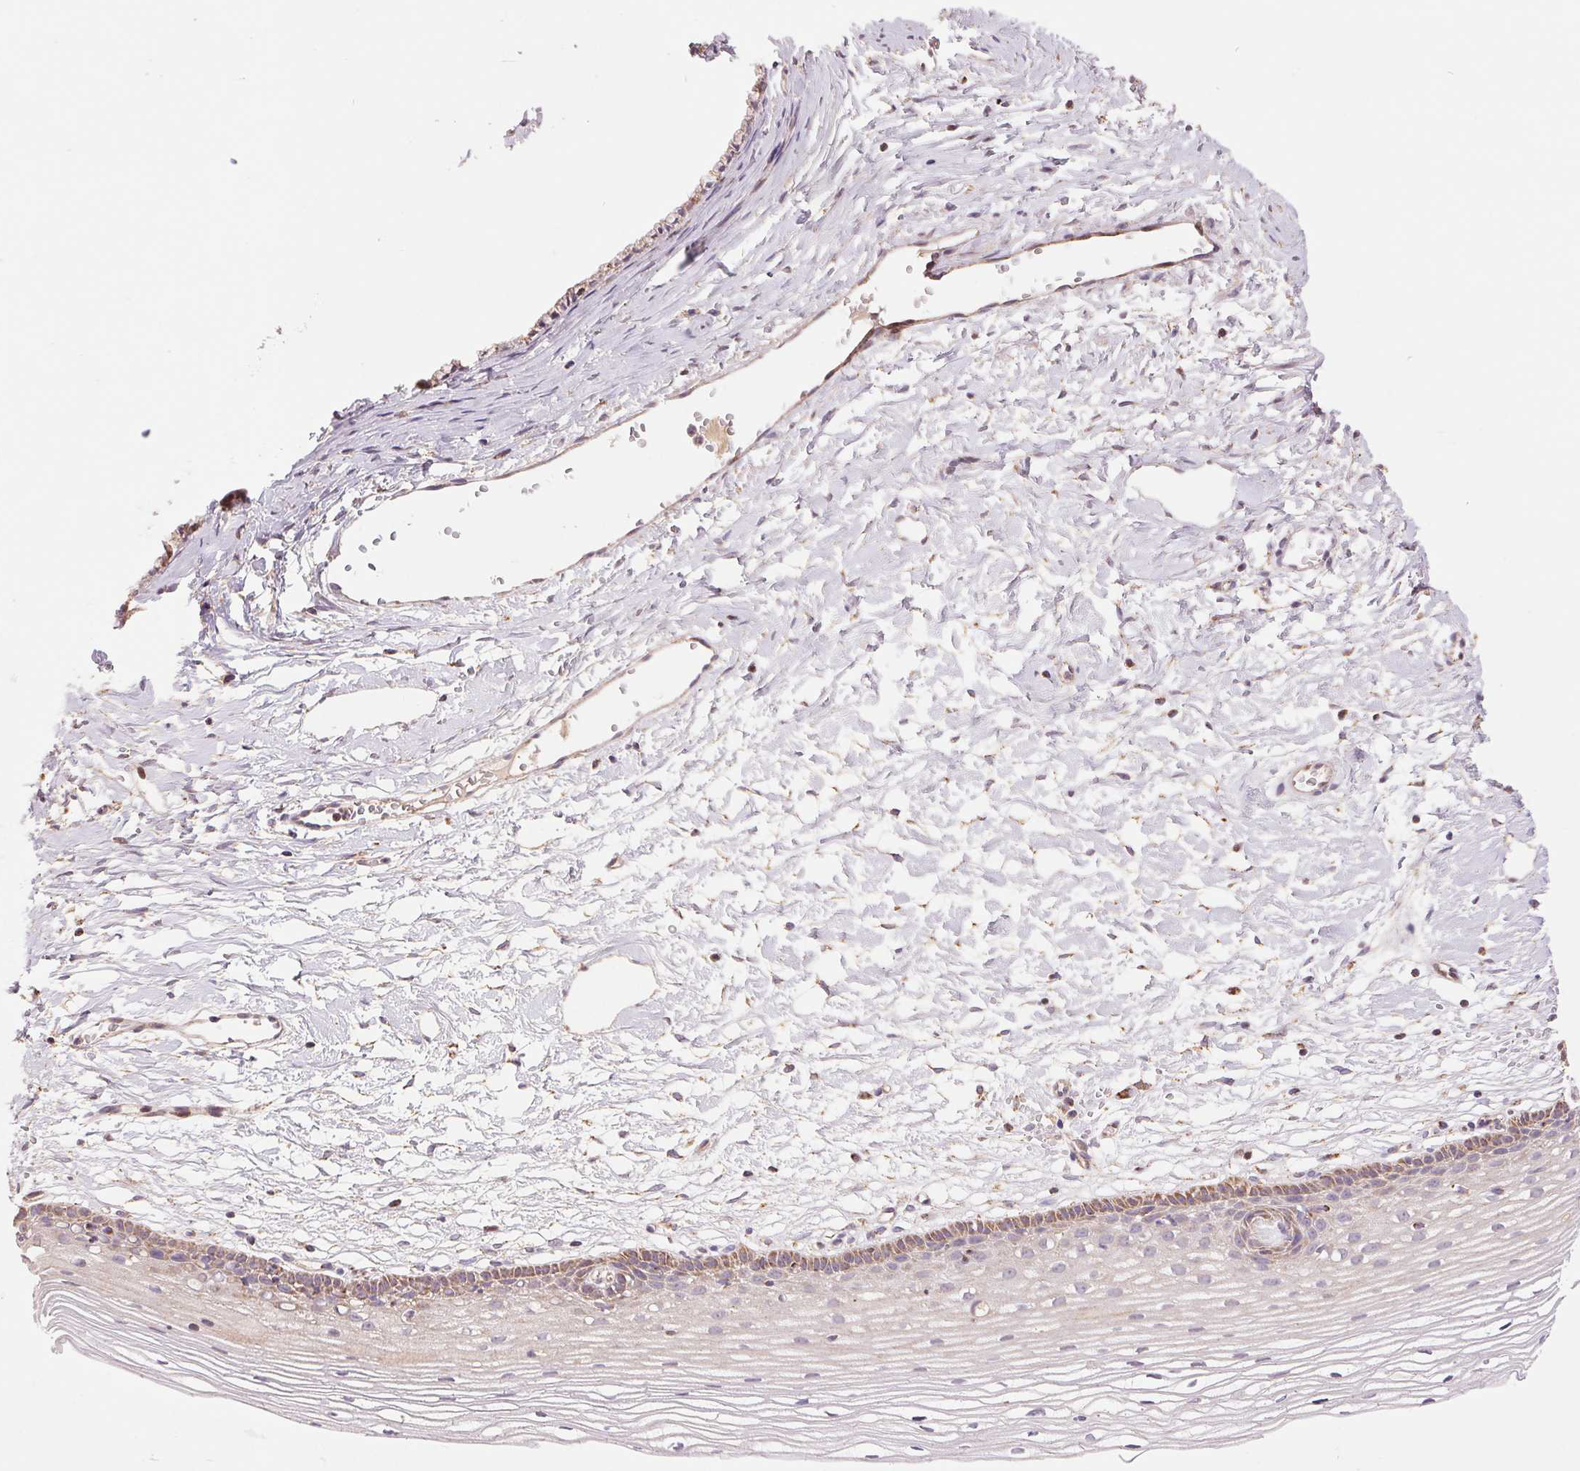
{"staining": {"intensity": "negative", "quantity": "none", "location": "none"}, "tissue": "cervix", "cell_type": "Glandular cells", "image_type": "normal", "snomed": [{"axis": "morphology", "description": "Normal tissue, NOS"}, {"axis": "topography", "description": "Cervix"}], "caption": "This histopathology image is of normal cervix stained with IHC to label a protein in brown with the nuclei are counter-stained blue. There is no positivity in glandular cells. The staining was performed using DAB (3,3'-diaminobenzidine) to visualize the protein expression in brown, while the nuclei were stained in blue with hematoxylin (Magnification: 20x).", "gene": "DGUOK", "patient": {"sex": "female", "age": 40}}